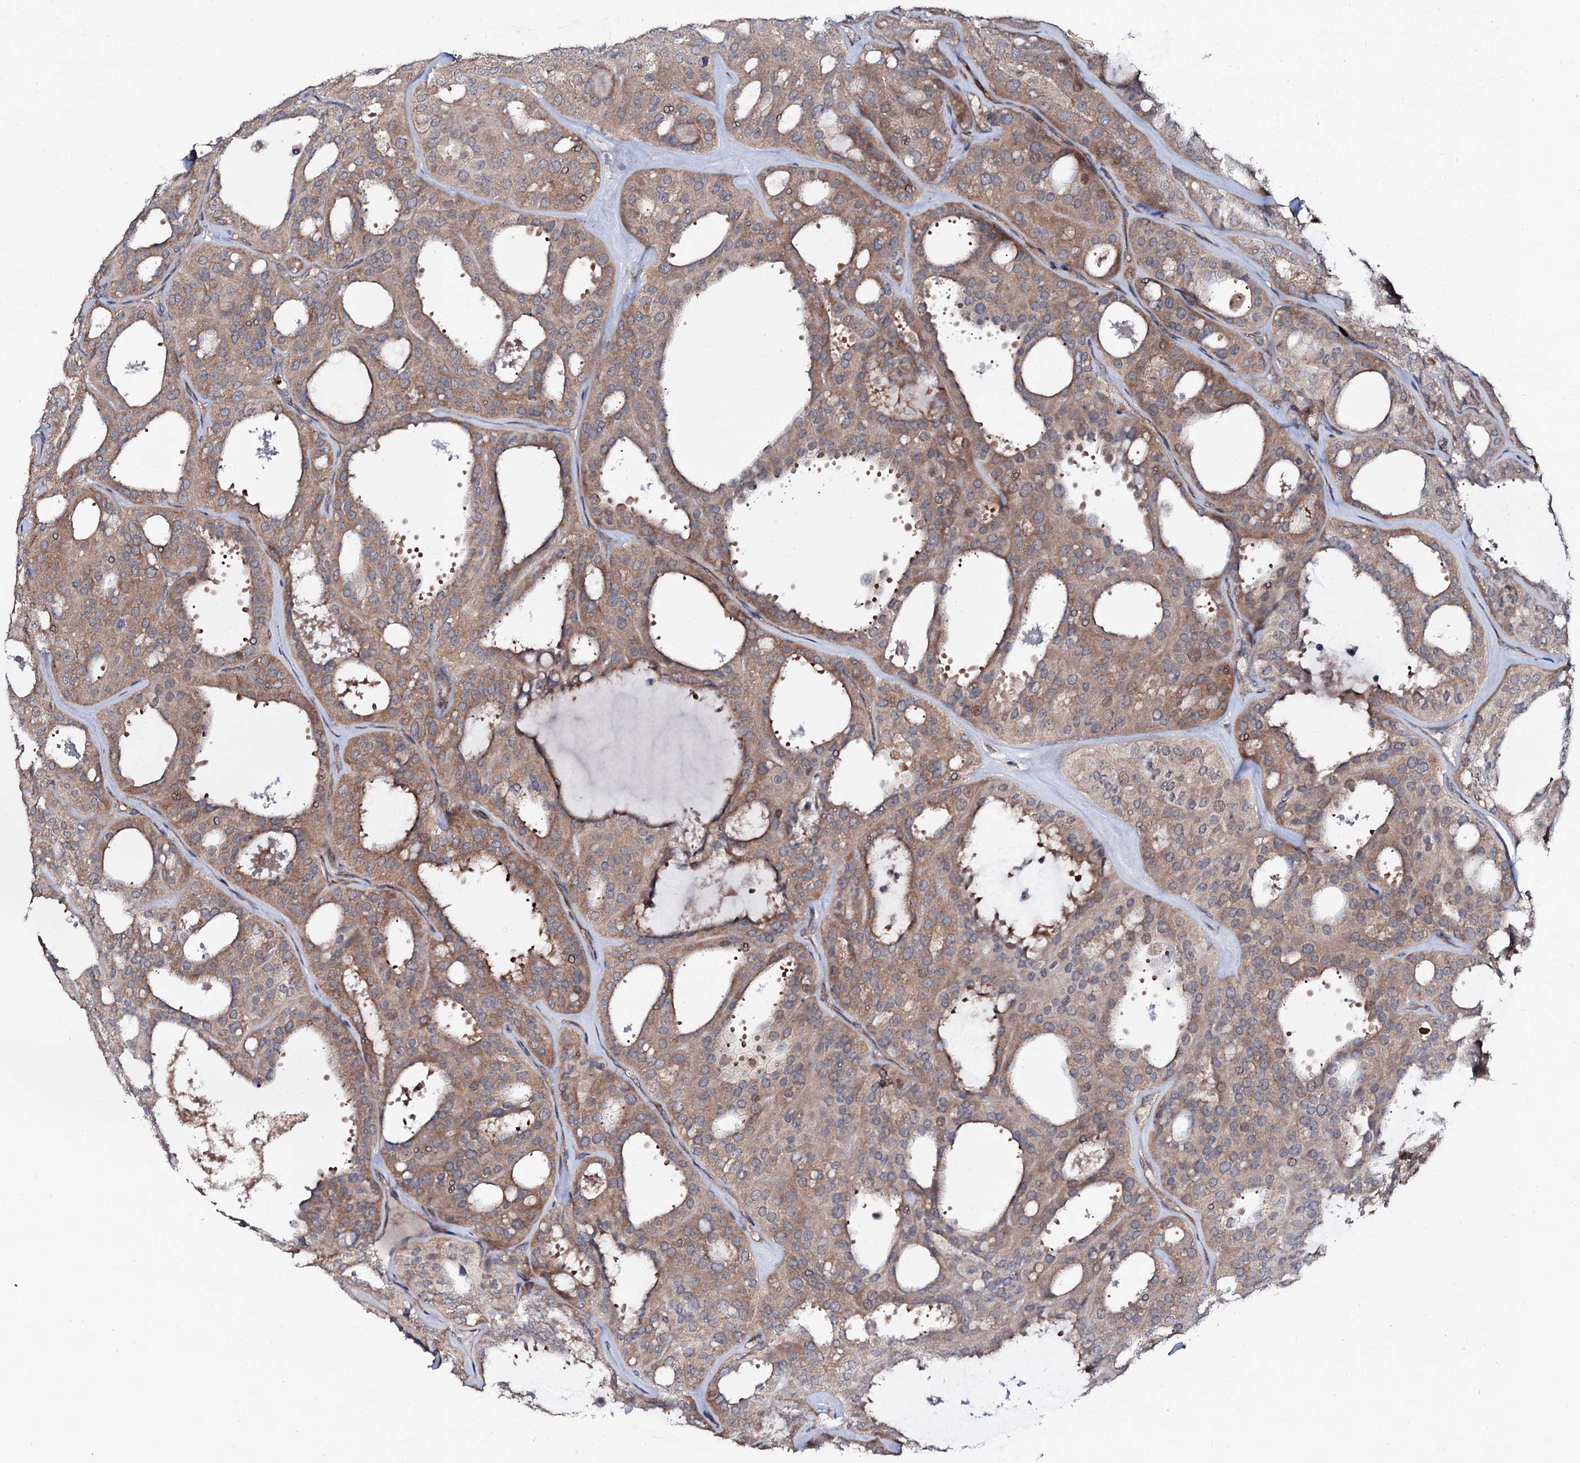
{"staining": {"intensity": "moderate", "quantity": "25%-75%", "location": "cytoplasmic/membranous"}, "tissue": "thyroid cancer", "cell_type": "Tumor cells", "image_type": "cancer", "snomed": [{"axis": "morphology", "description": "Follicular adenoma carcinoma, NOS"}, {"axis": "topography", "description": "Thyroid gland"}], "caption": "Immunohistochemistry (IHC) of follicular adenoma carcinoma (thyroid) demonstrates medium levels of moderate cytoplasmic/membranous staining in about 25%-75% of tumor cells.", "gene": "COG6", "patient": {"sex": "male", "age": 75}}